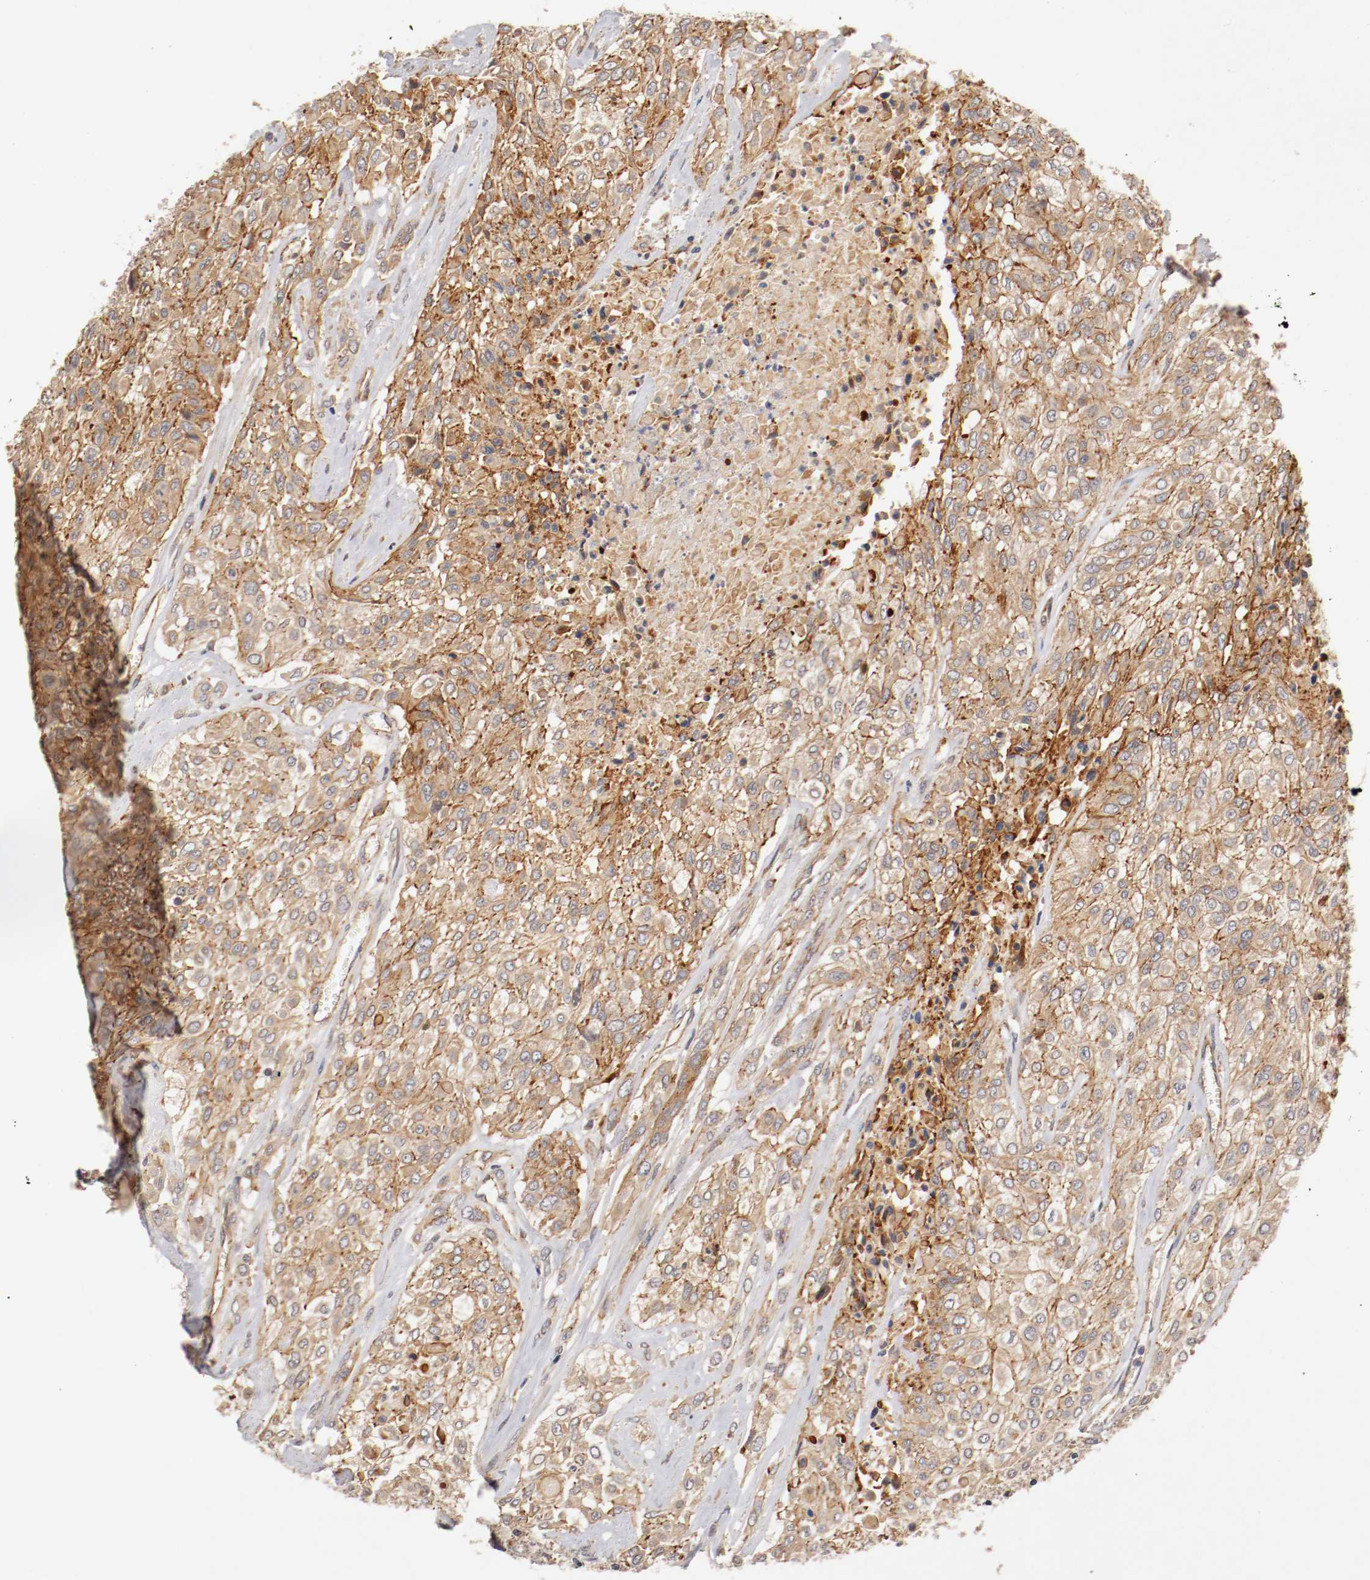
{"staining": {"intensity": "moderate", "quantity": ">75%", "location": "cytoplasmic/membranous"}, "tissue": "urothelial cancer", "cell_type": "Tumor cells", "image_type": "cancer", "snomed": [{"axis": "morphology", "description": "Urothelial carcinoma, High grade"}, {"axis": "topography", "description": "Urinary bladder"}], "caption": "Moderate cytoplasmic/membranous protein expression is appreciated in about >75% of tumor cells in high-grade urothelial carcinoma.", "gene": "TYK2", "patient": {"sex": "male", "age": 57}}